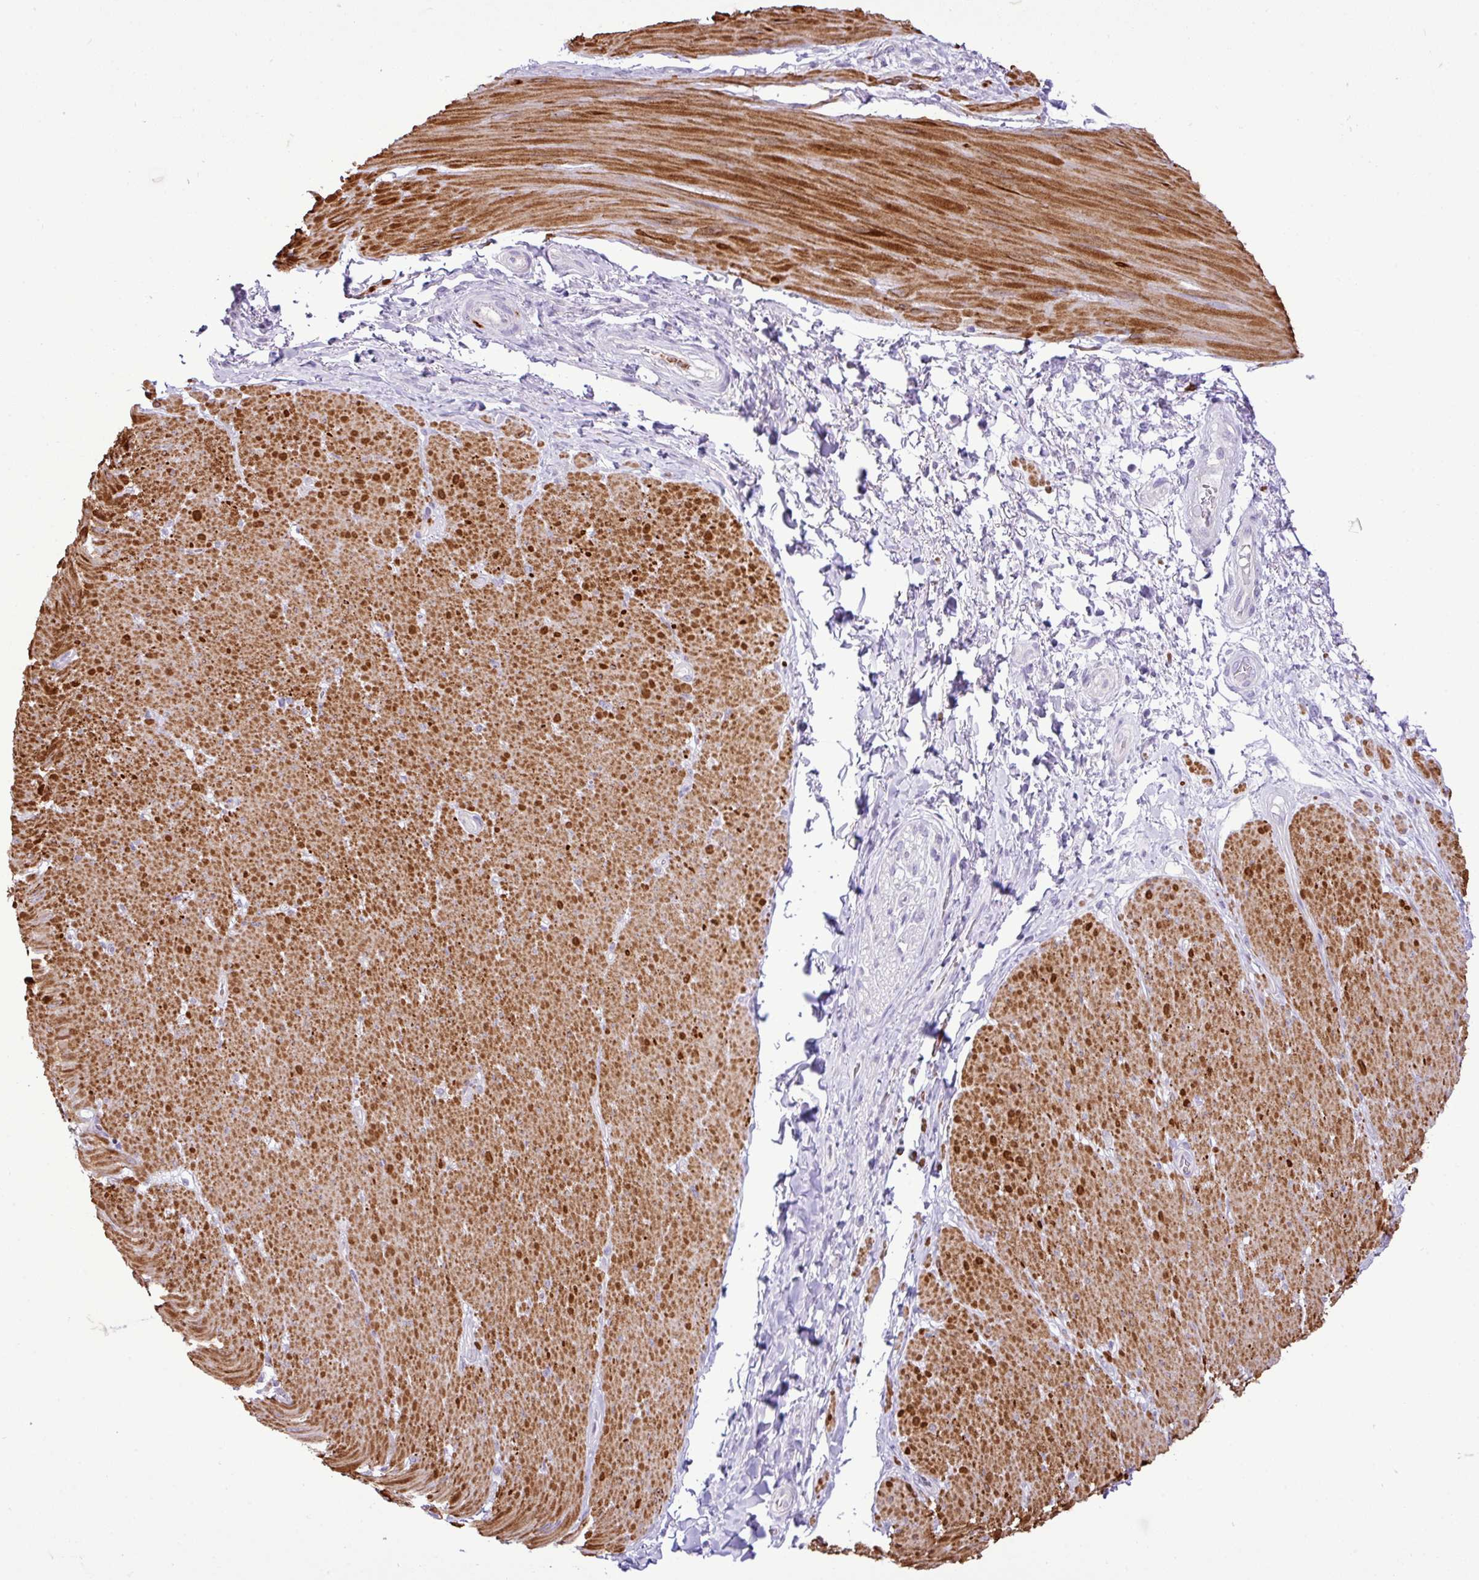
{"staining": {"intensity": "strong", "quantity": ">75%", "location": "cytoplasmic/membranous"}, "tissue": "smooth muscle", "cell_type": "Smooth muscle cells", "image_type": "normal", "snomed": [{"axis": "morphology", "description": "Normal tissue, NOS"}, {"axis": "topography", "description": "Smooth muscle"}, {"axis": "topography", "description": "Rectum"}], "caption": "IHC staining of benign smooth muscle, which demonstrates high levels of strong cytoplasmic/membranous positivity in approximately >75% of smooth muscle cells indicating strong cytoplasmic/membranous protein positivity. The staining was performed using DAB (3,3'-diaminobenzidine) (brown) for protein detection and nuclei were counterstained in hematoxylin (blue).", "gene": "ZSCAN5A", "patient": {"sex": "male", "age": 53}}